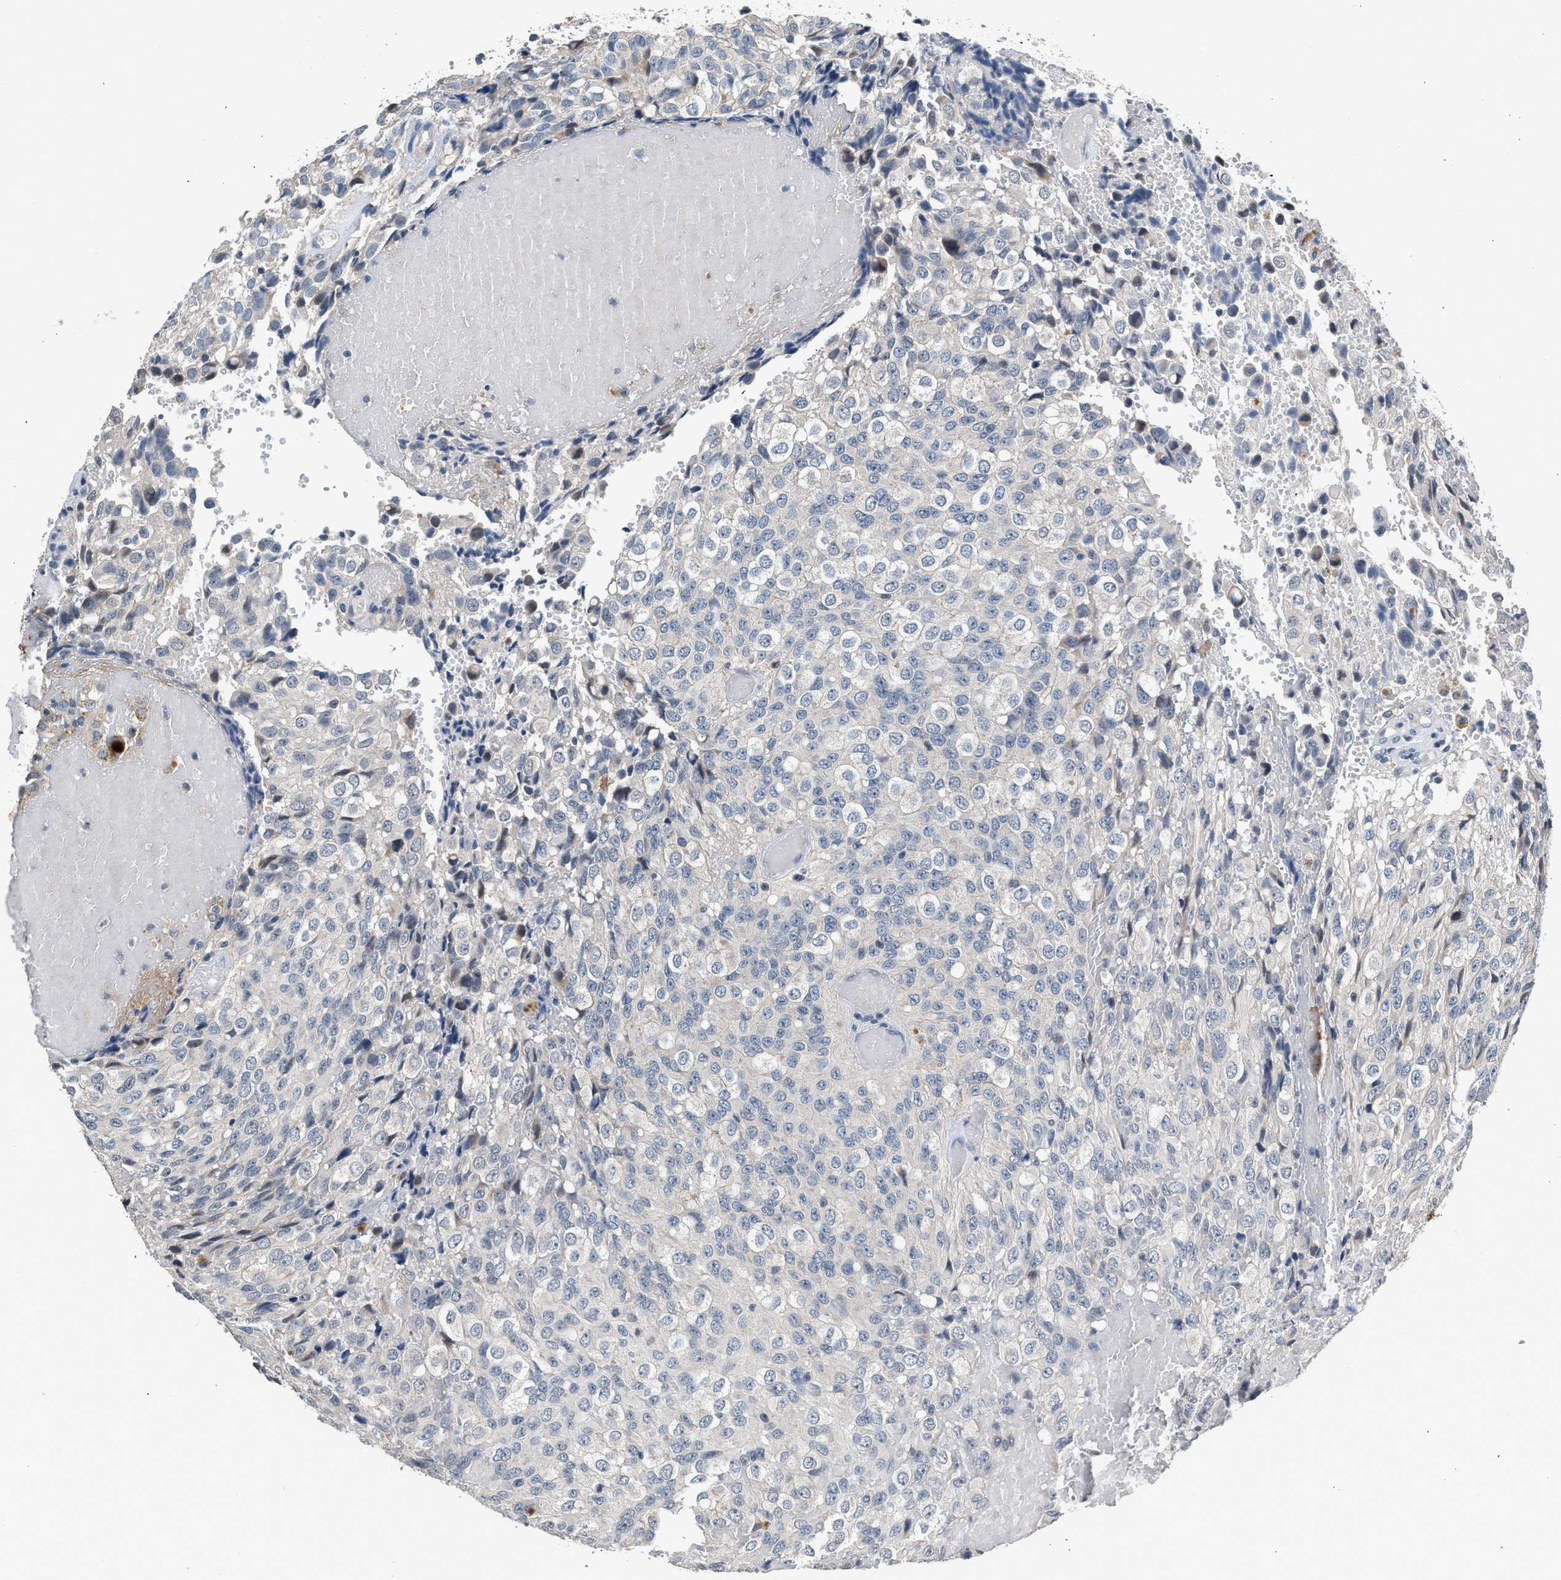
{"staining": {"intensity": "negative", "quantity": "none", "location": "none"}, "tissue": "glioma", "cell_type": "Tumor cells", "image_type": "cancer", "snomed": [{"axis": "morphology", "description": "Glioma, malignant, High grade"}, {"axis": "topography", "description": "Brain"}], "caption": "The micrograph demonstrates no significant staining in tumor cells of glioma.", "gene": "CSF3R", "patient": {"sex": "male", "age": 32}}